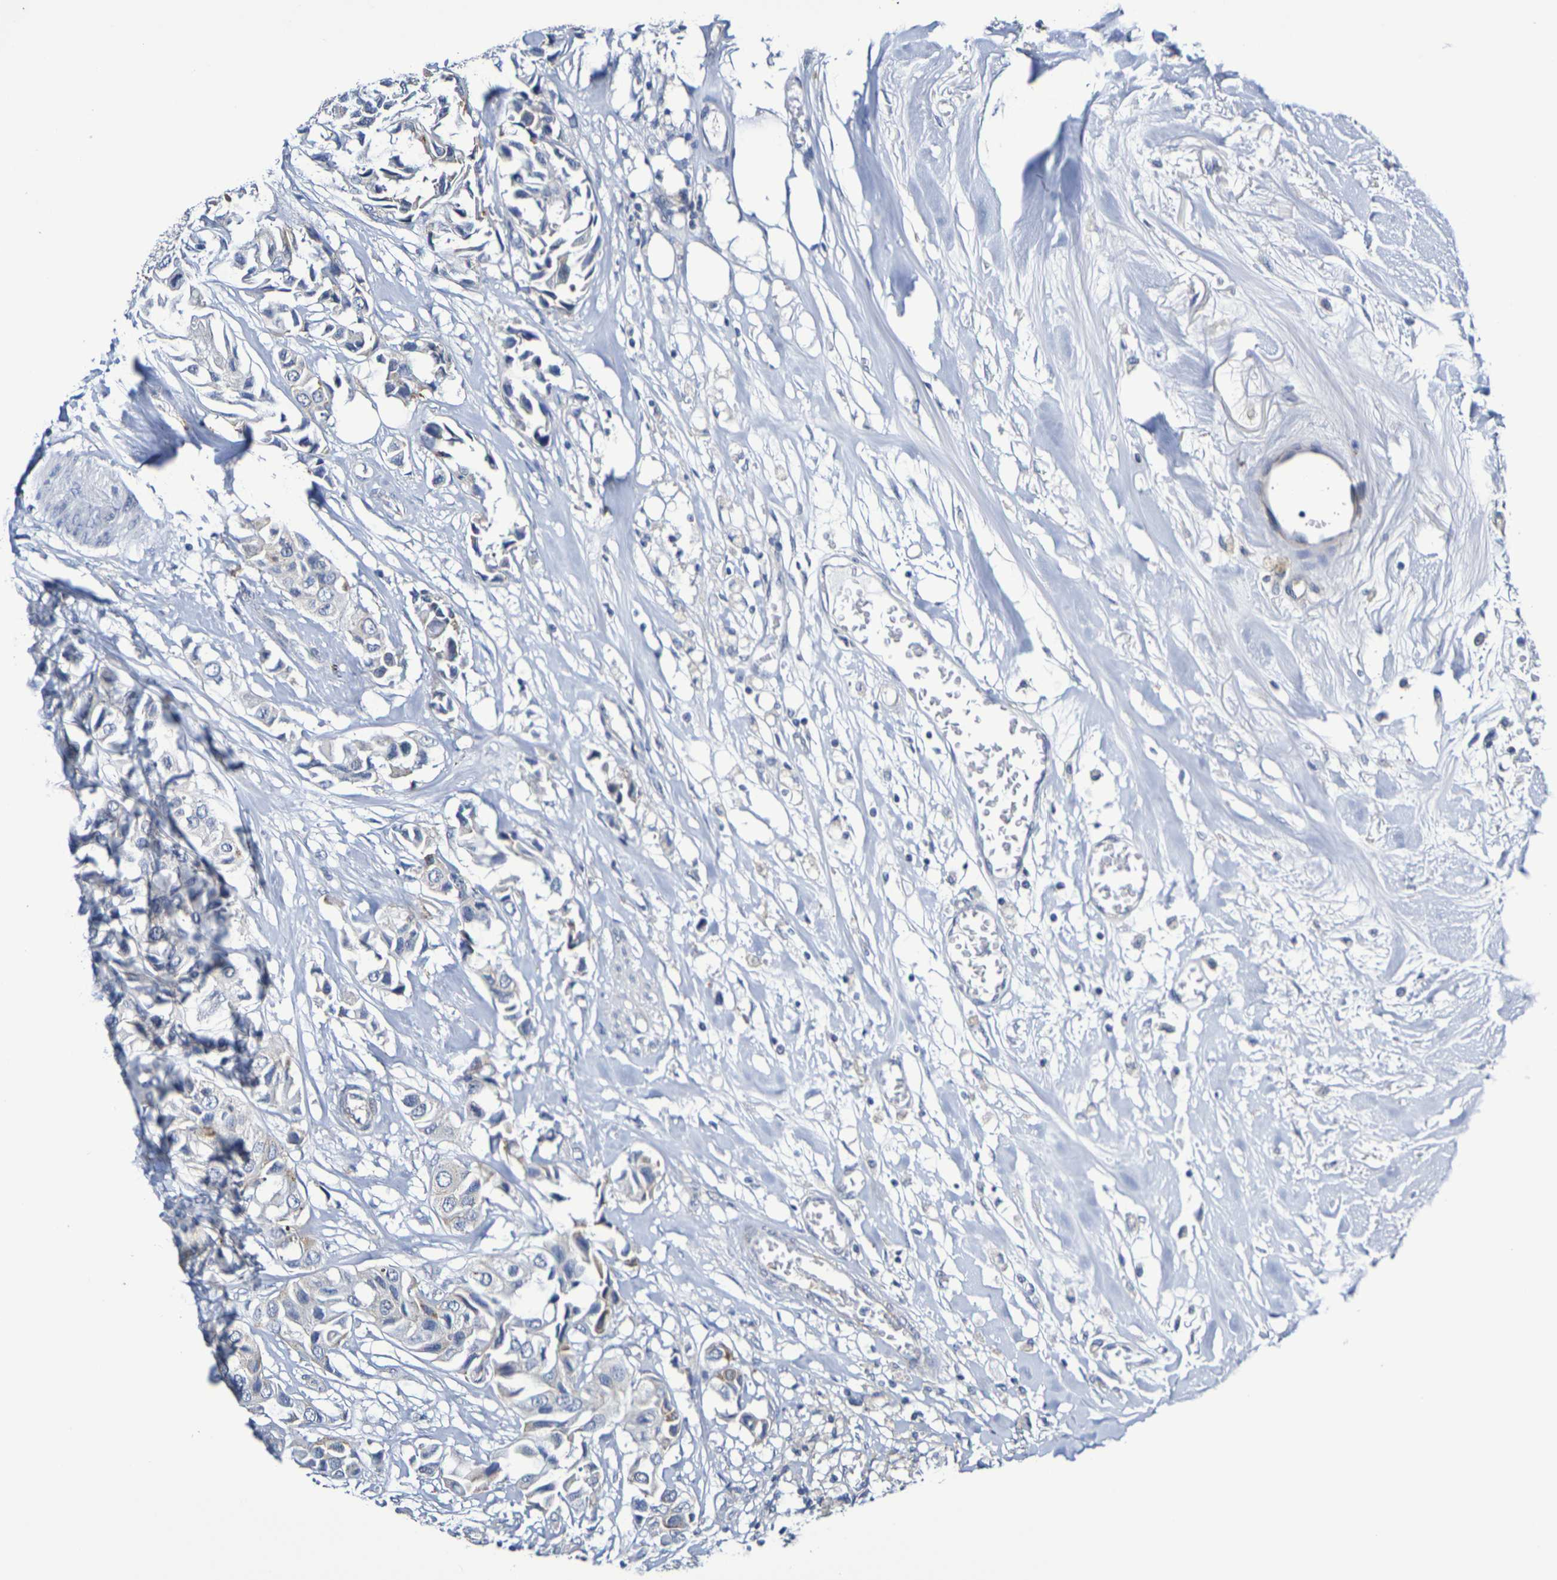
{"staining": {"intensity": "negative", "quantity": "none", "location": "none"}, "tissue": "breast cancer", "cell_type": "Tumor cells", "image_type": "cancer", "snomed": [{"axis": "morphology", "description": "Duct carcinoma"}, {"axis": "topography", "description": "Breast"}], "caption": "Intraductal carcinoma (breast) stained for a protein using immunohistochemistry (IHC) demonstrates no positivity tumor cells.", "gene": "CHRNB1", "patient": {"sex": "female", "age": 80}}